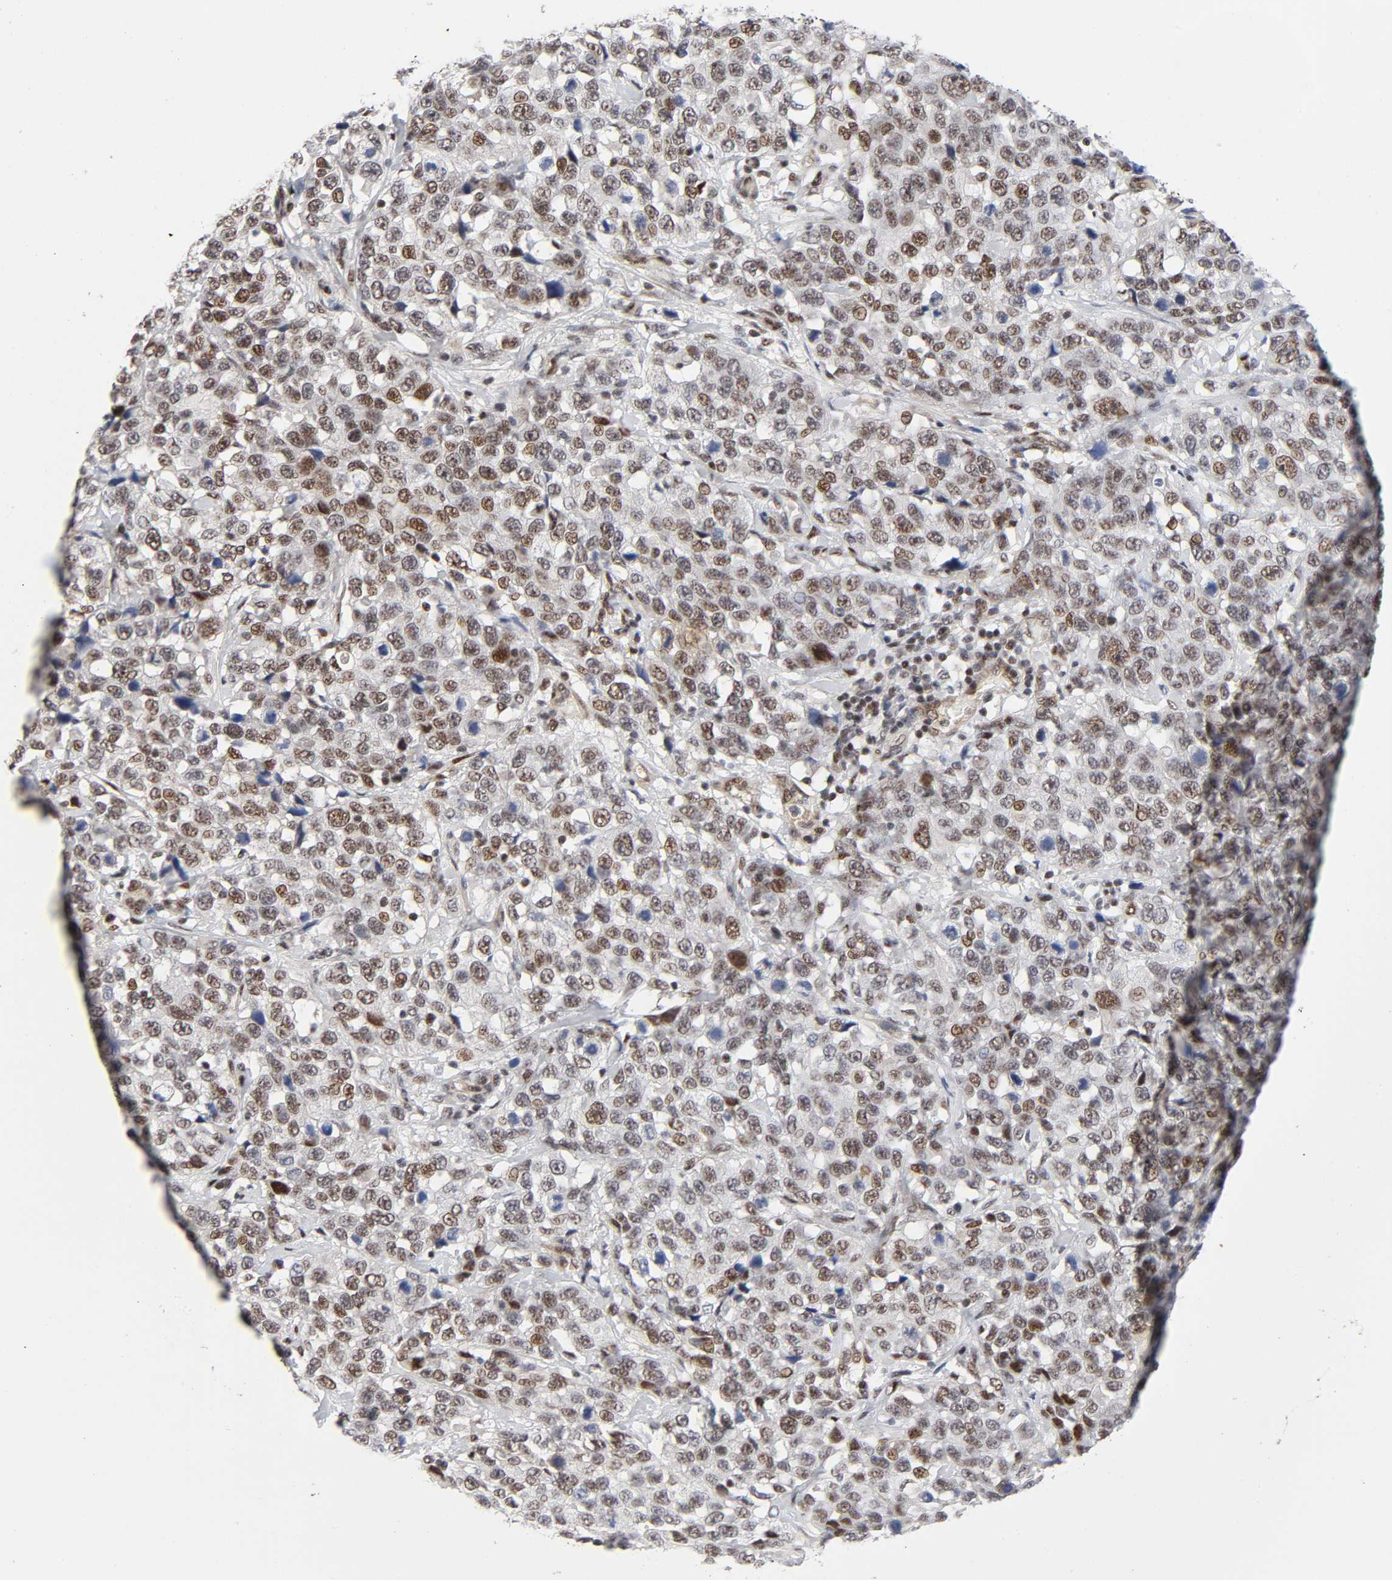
{"staining": {"intensity": "strong", "quantity": ">75%", "location": "nuclear"}, "tissue": "stomach cancer", "cell_type": "Tumor cells", "image_type": "cancer", "snomed": [{"axis": "morphology", "description": "Normal tissue, NOS"}, {"axis": "morphology", "description": "Adenocarcinoma, NOS"}, {"axis": "topography", "description": "Stomach"}], "caption": "An image showing strong nuclear staining in approximately >75% of tumor cells in stomach cancer, as visualized by brown immunohistochemical staining.", "gene": "STK38", "patient": {"sex": "male", "age": 48}}